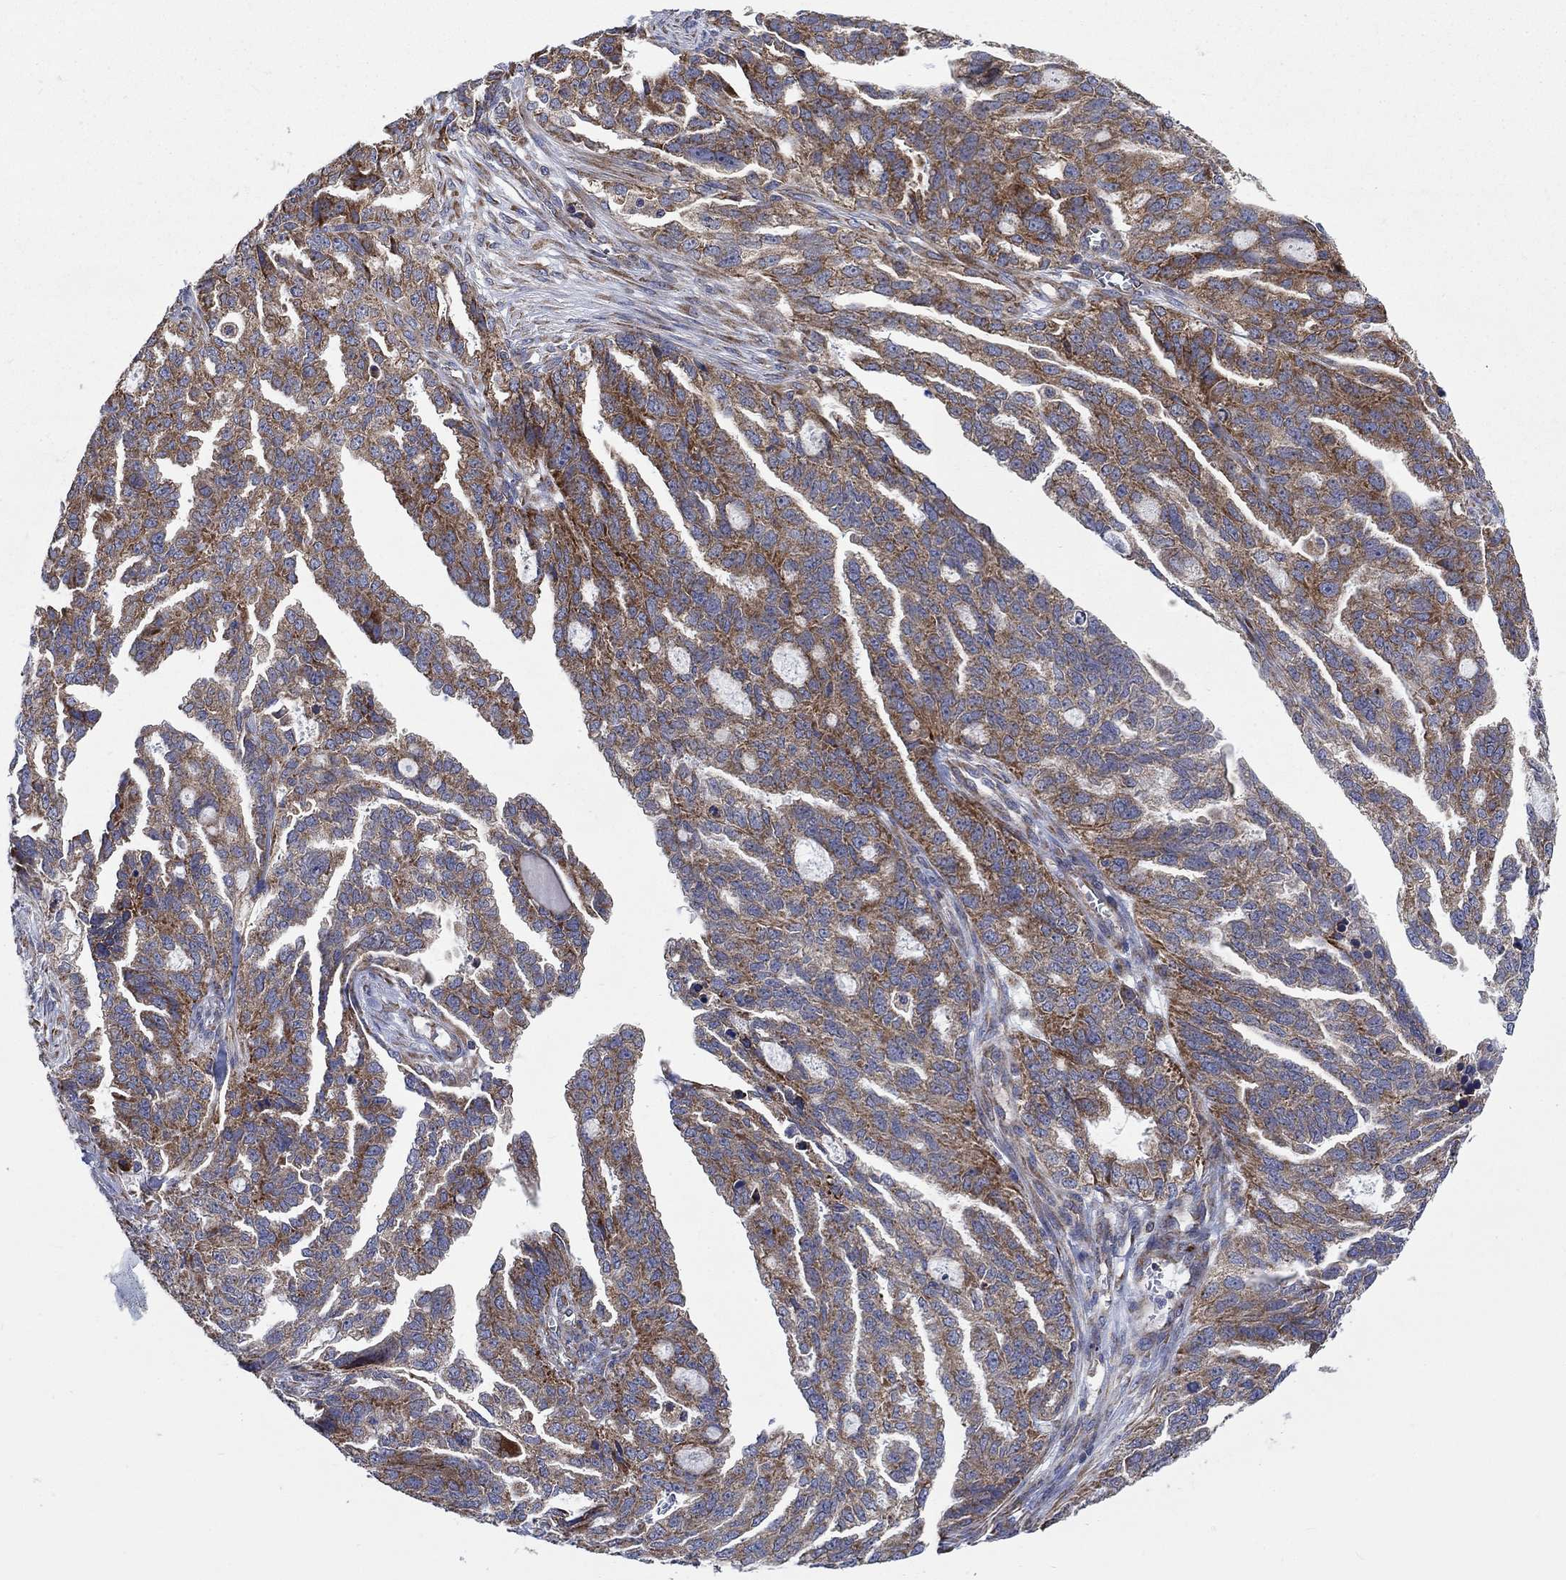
{"staining": {"intensity": "moderate", "quantity": "25%-75%", "location": "cytoplasmic/membranous"}, "tissue": "ovarian cancer", "cell_type": "Tumor cells", "image_type": "cancer", "snomed": [{"axis": "morphology", "description": "Cystadenocarcinoma, serous, NOS"}, {"axis": "topography", "description": "Ovary"}], "caption": "The micrograph displays a brown stain indicating the presence of a protein in the cytoplasmic/membranous of tumor cells in serous cystadenocarcinoma (ovarian). The staining was performed using DAB (3,3'-diaminobenzidine) to visualize the protein expression in brown, while the nuclei were stained in blue with hematoxylin (Magnification: 20x).", "gene": "RPLP0", "patient": {"sex": "female", "age": 51}}